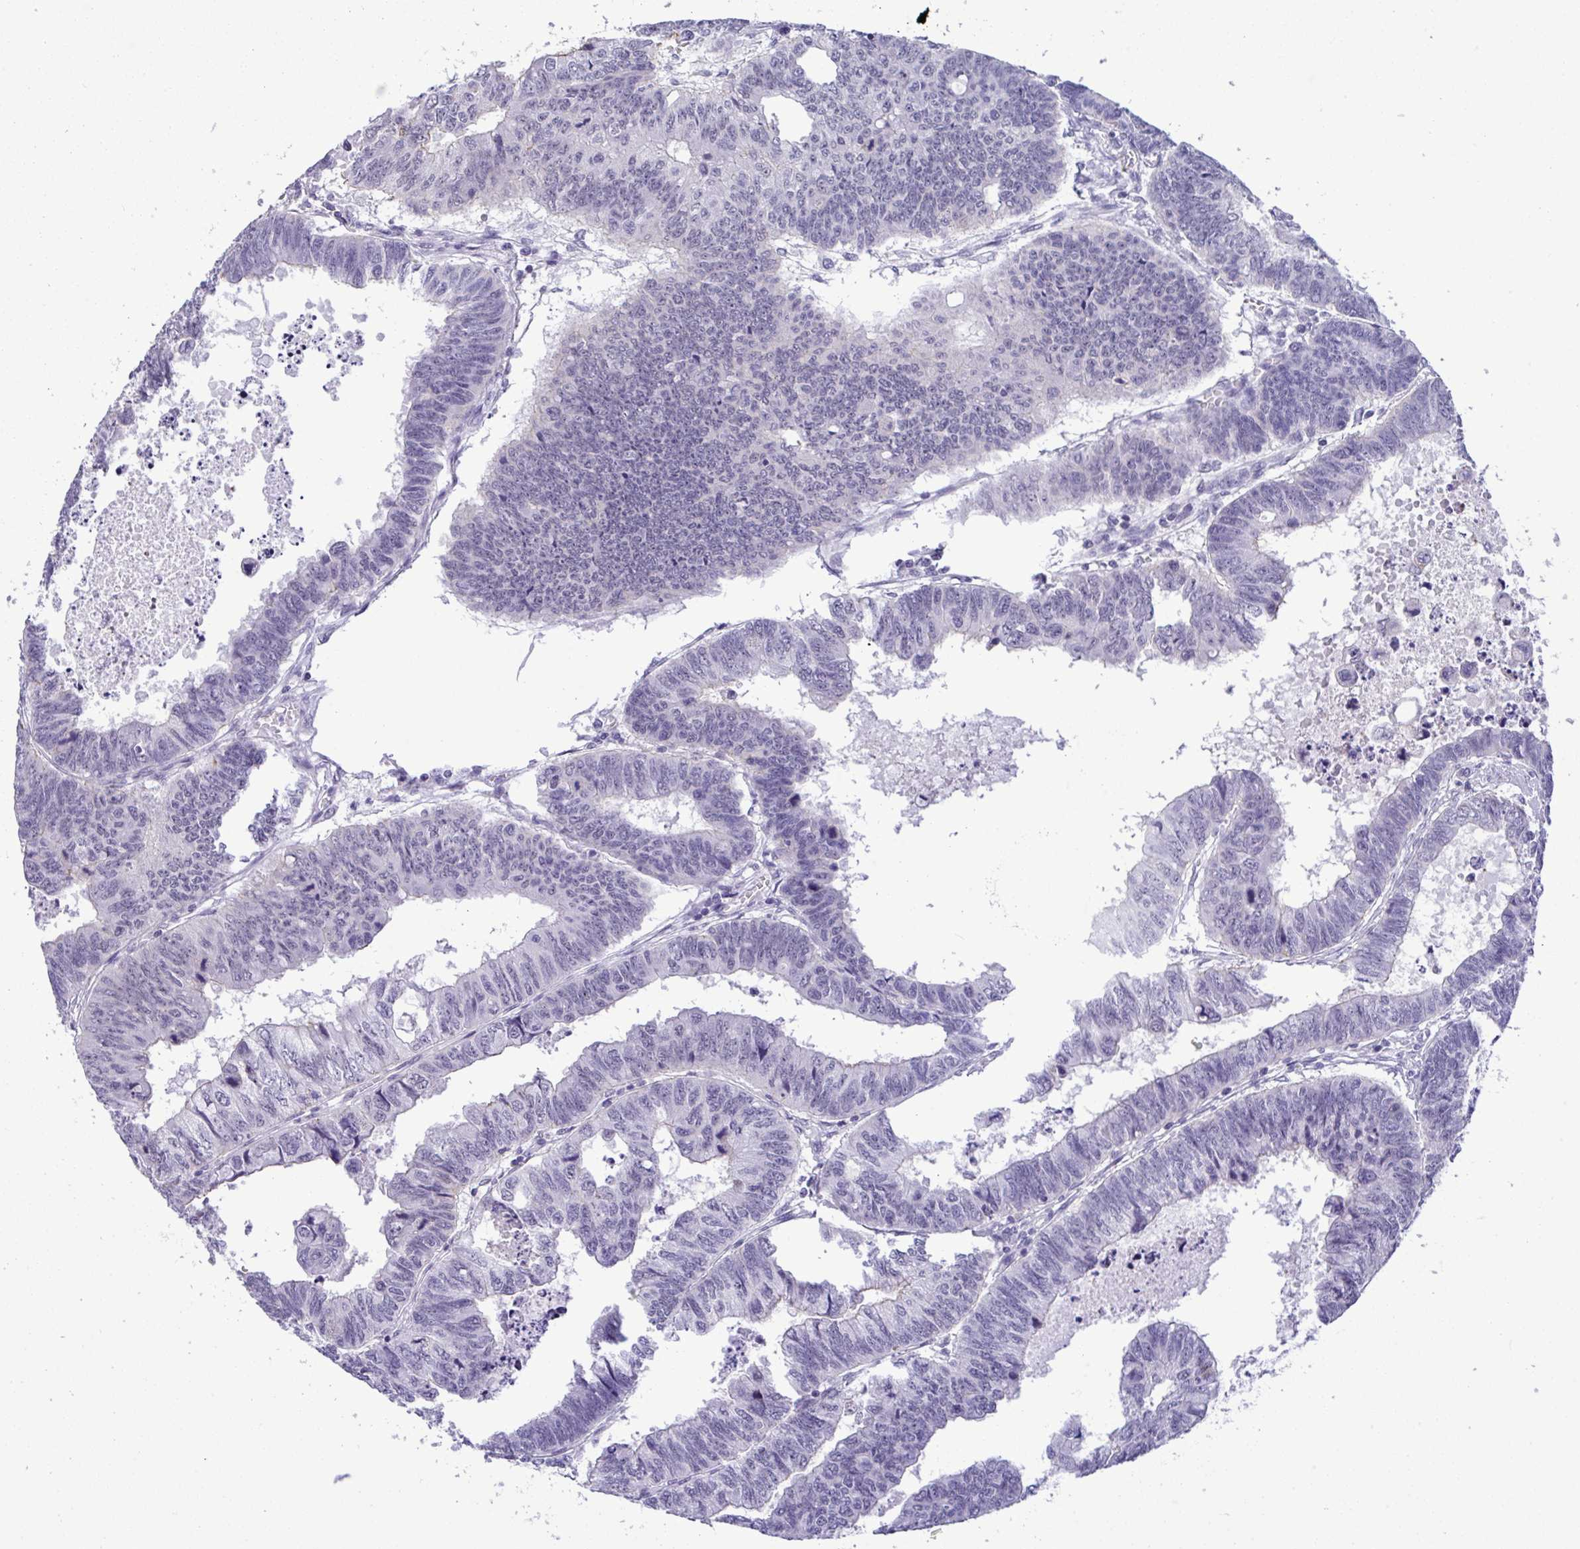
{"staining": {"intensity": "negative", "quantity": "none", "location": "none"}, "tissue": "colorectal cancer", "cell_type": "Tumor cells", "image_type": "cancer", "snomed": [{"axis": "morphology", "description": "Adenocarcinoma, NOS"}, {"axis": "topography", "description": "Colon"}], "caption": "Histopathology image shows no significant protein expression in tumor cells of colorectal adenocarcinoma.", "gene": "YBX2", "patient": {"sex": "male", "age": 62}}